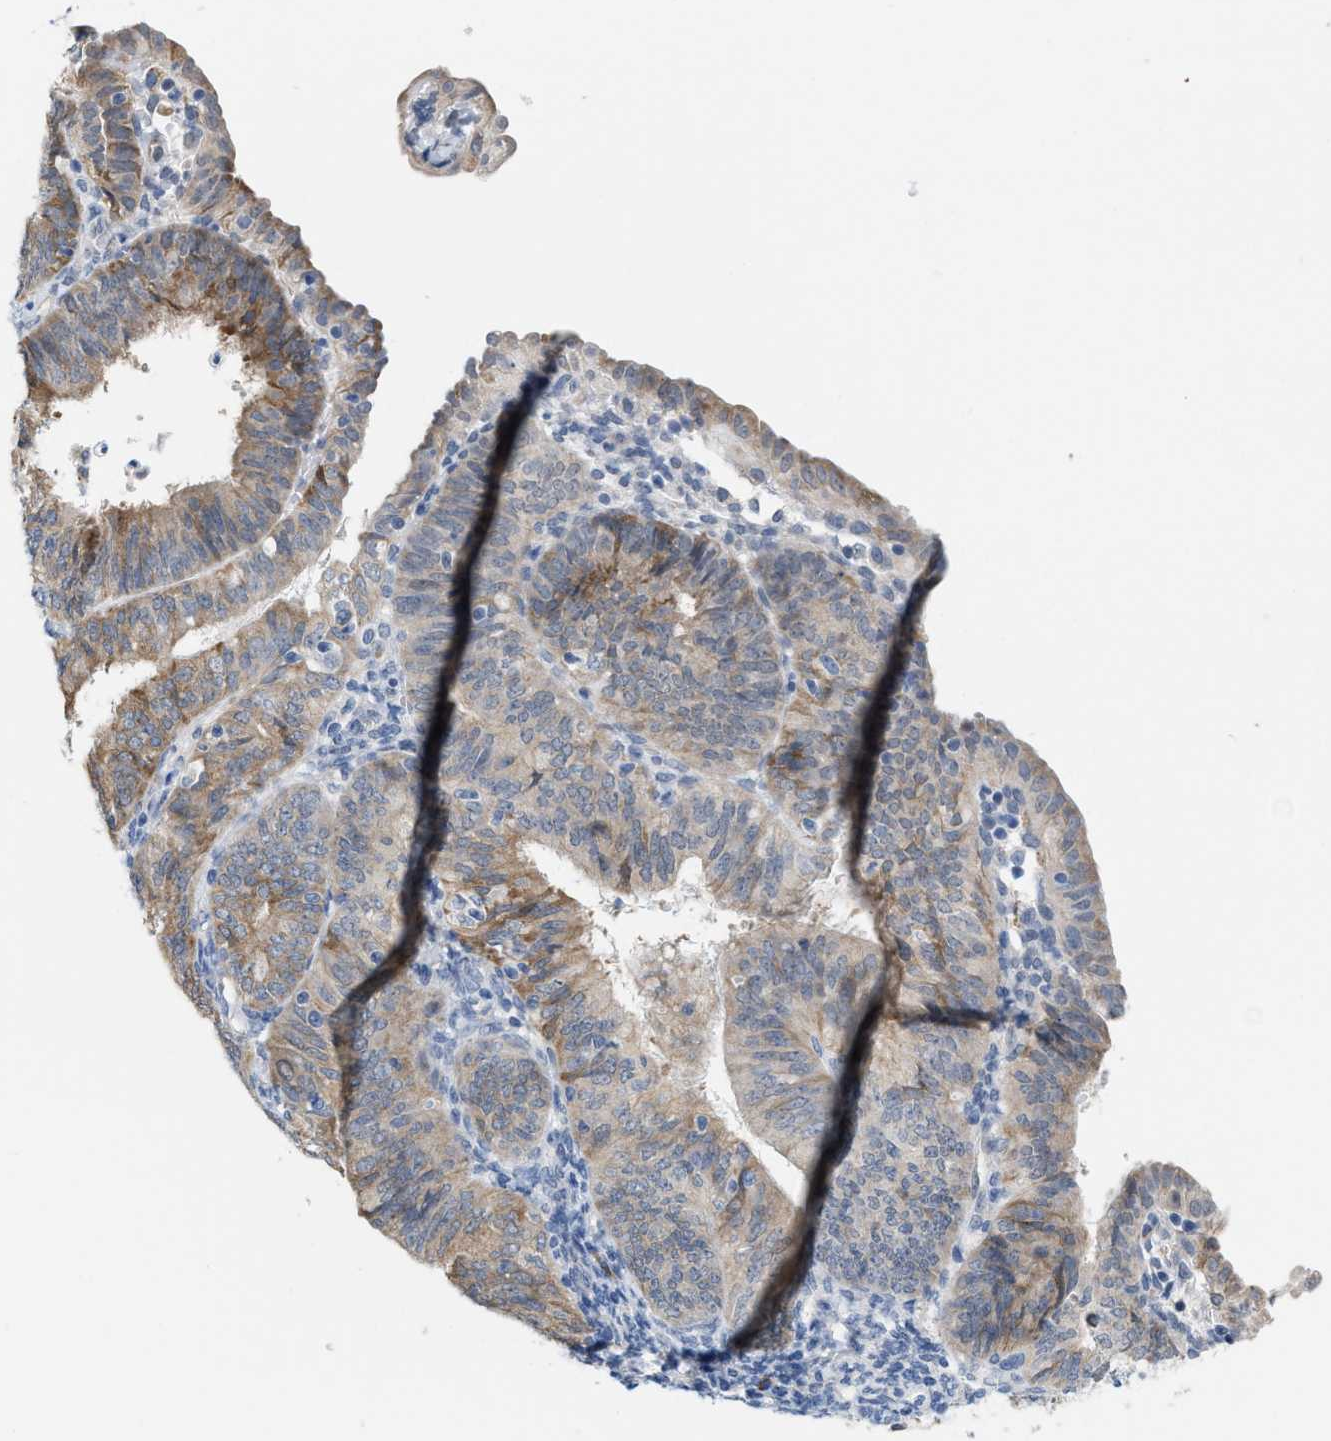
{"staining": {"intensity": "moderate", "quantity": ">75%", "location": "cytoplasmic/membranous"}, "tissue": "endometrial cancer", "cell_type": "Tumor cells", "image_type": "cancer", "snomed": [{"axis": "morphology", "description": "Adenocarcinoma, NOS"}, {"axis": "topography", "description": "Endometrium"}], "caption": "Endometrial cancer stained with a brown dye shows moderate cytoplasmic/membranous positive staining in about >75% of tumor cells.", "gene": "KIFC3", "patient": {"sex": "female", "age": 58}}